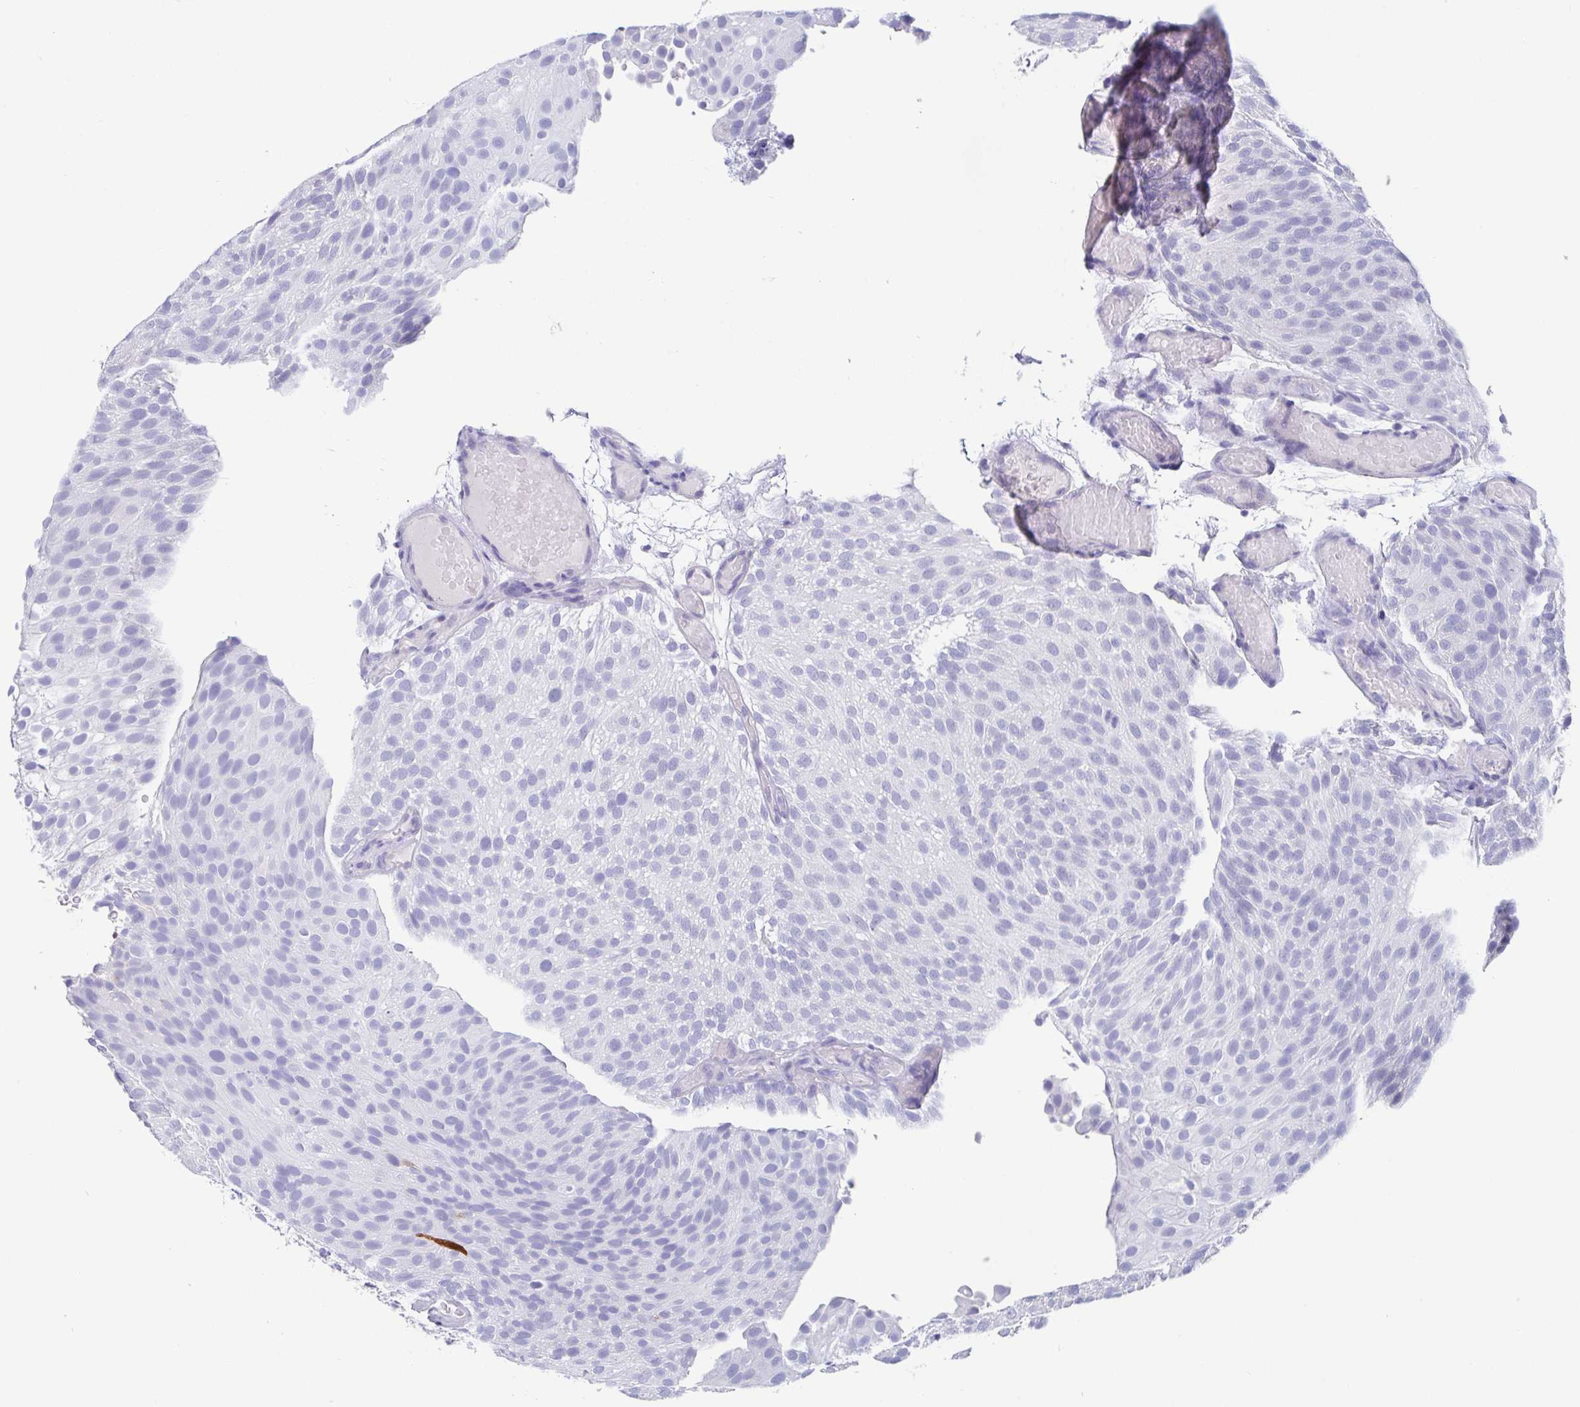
{"staining": {"intensity": "negative", "quantity": "none", "location": "none"}, "tissue": "urothelial cancer", "cell_type": "Tumor cells", "image_type": "cancer", "snomed": [{"axis": "morphology", "description": "Urothelial carcinoma, Low grade"}, {"axis": "topography", "description": "Urinary bladder"}], "caption": "Urothelial cancer was stained to show a protein in brown. There is no significant staining in tumor cells. Brightfield microscopy of immunohistochemistry stained with DAB (brown) and hematoxylin (blue), captured at high magnification.", "gene": "SCGN", "patient": {"sex": "male", "age": 78}}